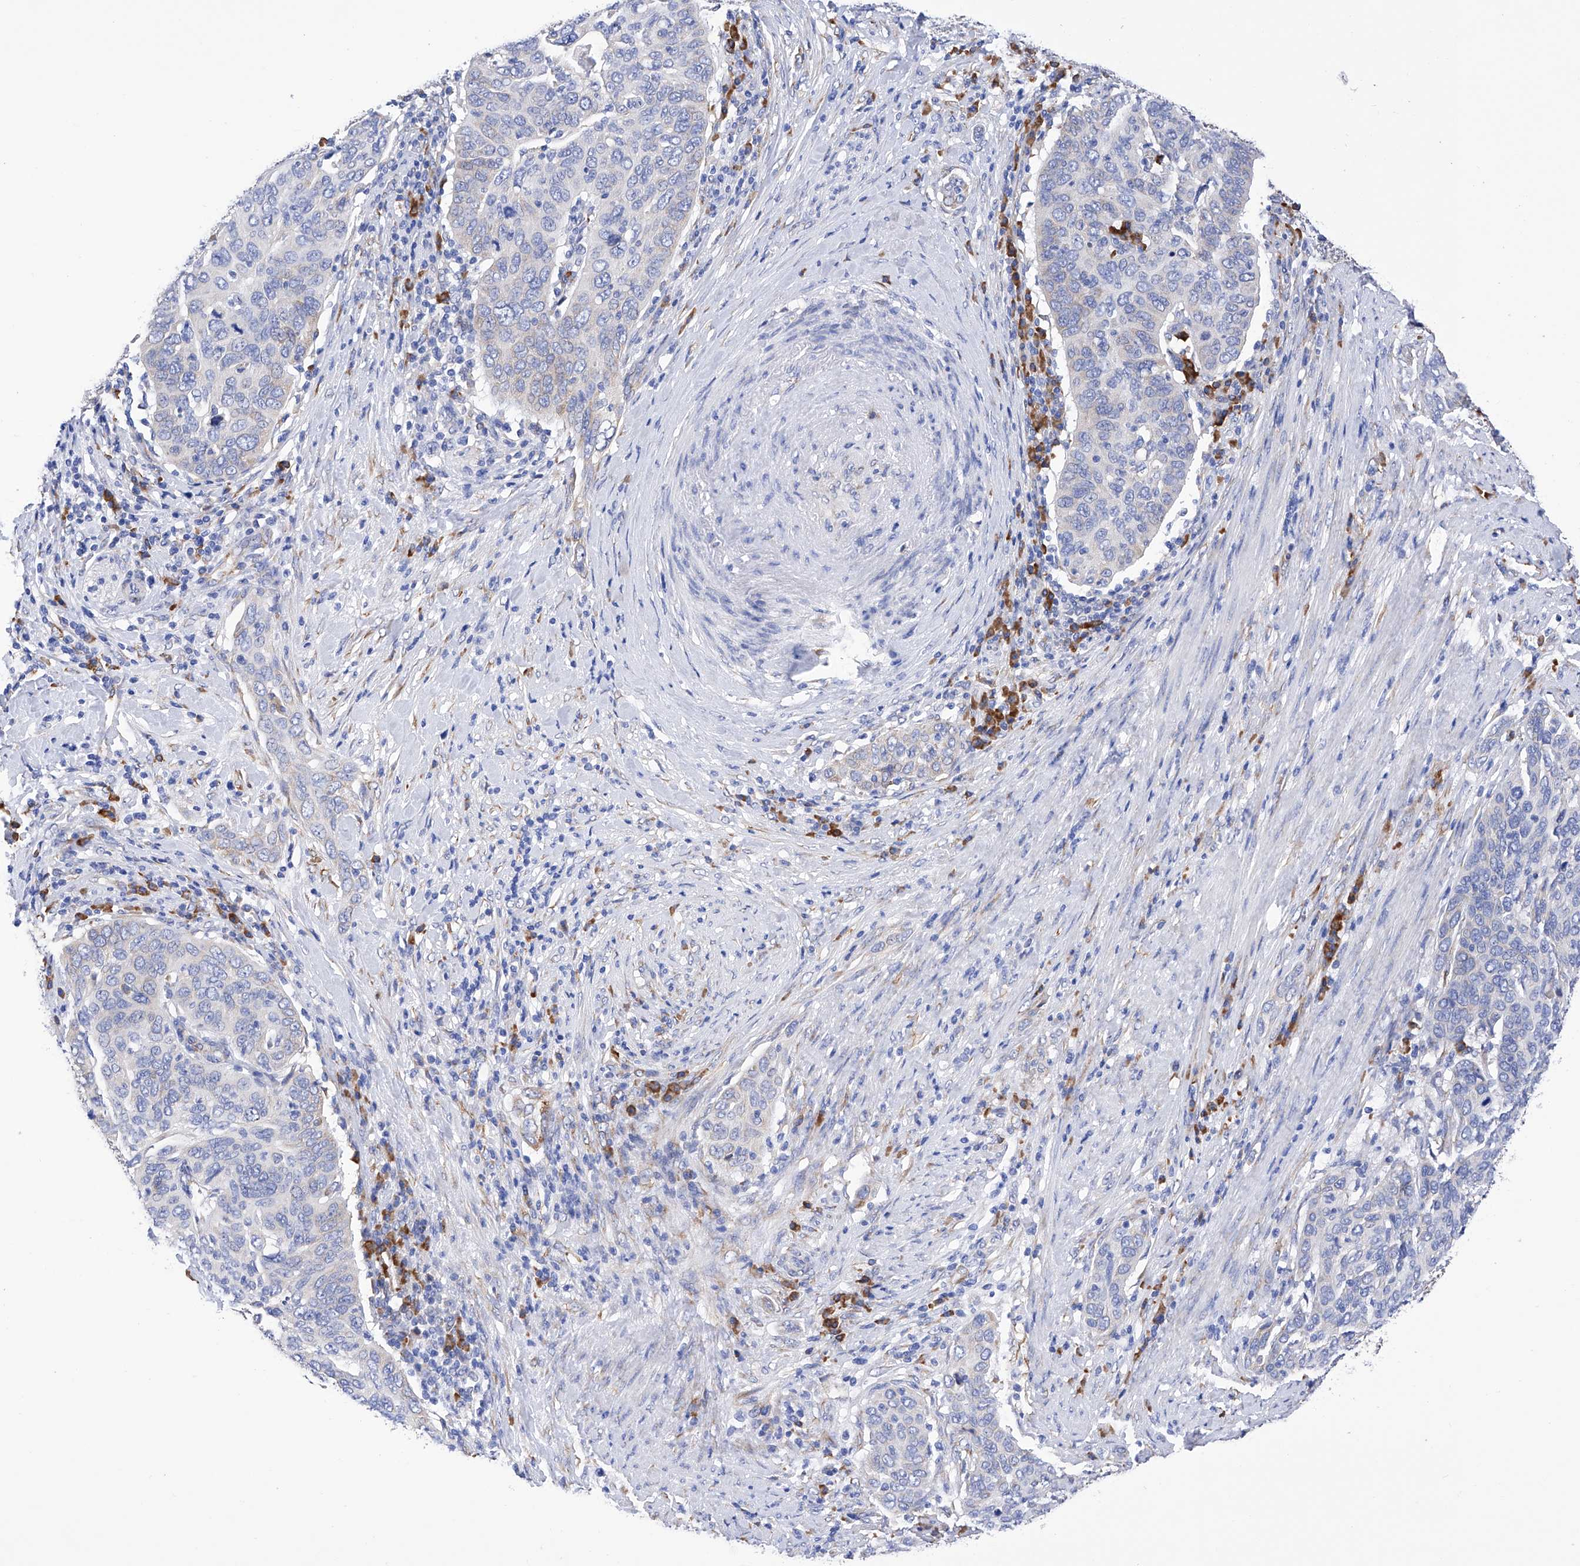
{"staining": {"intensity": "negative", "quantity": "none", "location": "none"}, "tissue": "cervical cancer", "cell_type": "Tumor cells", "image_type": "cancer", "snomed": [{"axis": "morphology", "description": "Squamous cell carcinoma, NOS"}, {"axis": "topography", "description": "Cervix"}], "caption": "This is a micrograph of immunohistochemistry staining of cervical cancer (squamous cell carcinoma), which shows no positivity in tumor cells. (Immunohistochemistry (ihc), brightfield microscopy, high magnification).", "gene": "PDIA5", "patient": {"sex": "female", "age": 60}}